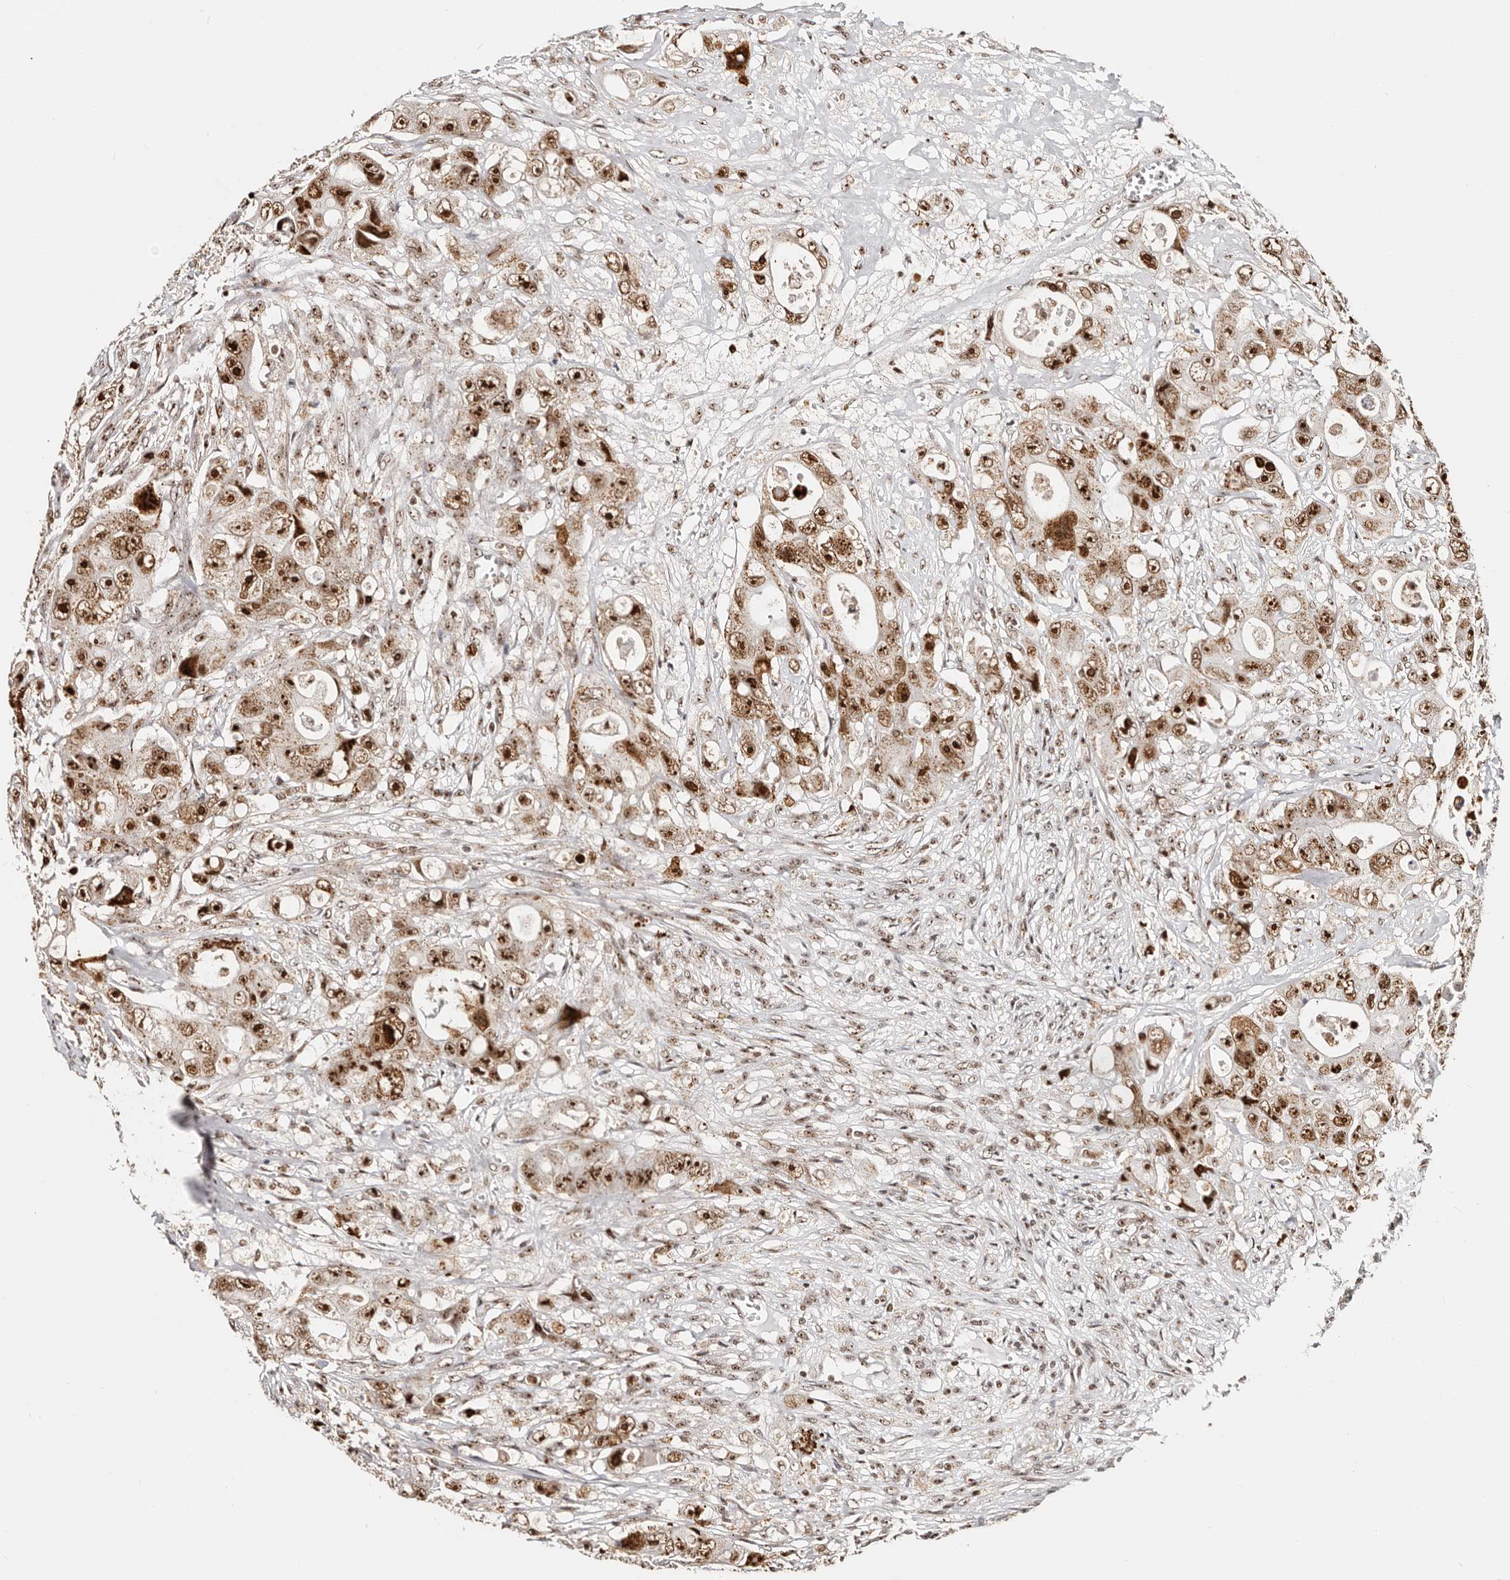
{"staining": {"intensity": "strong", "quantity": ">75%", "location": "nuclear"}, "tissue": "colorectal cancer", "cell_type": "Tumor cells", "image_type": "cancer", "snomed": [{"axis": "morphology", "description": "Adenocarcinoma, NOS"}, {"axis": "topography", "description": "Colon"}], "caption": "Immunohistochemistry staining of adenocarcinoma (colorectal), which reveals high levels of strong nuclear expression in approximately >75% of tumor cells indicating strong nuclear protein staining. The staining was performed using DAB (3,3'-diaminobenzidine) (brown) for protein detection and nuclei were counterstained in hematoxylin (blue).", "gene": "IQGAP3", "patient": {"sex": "female", "age": 46}}